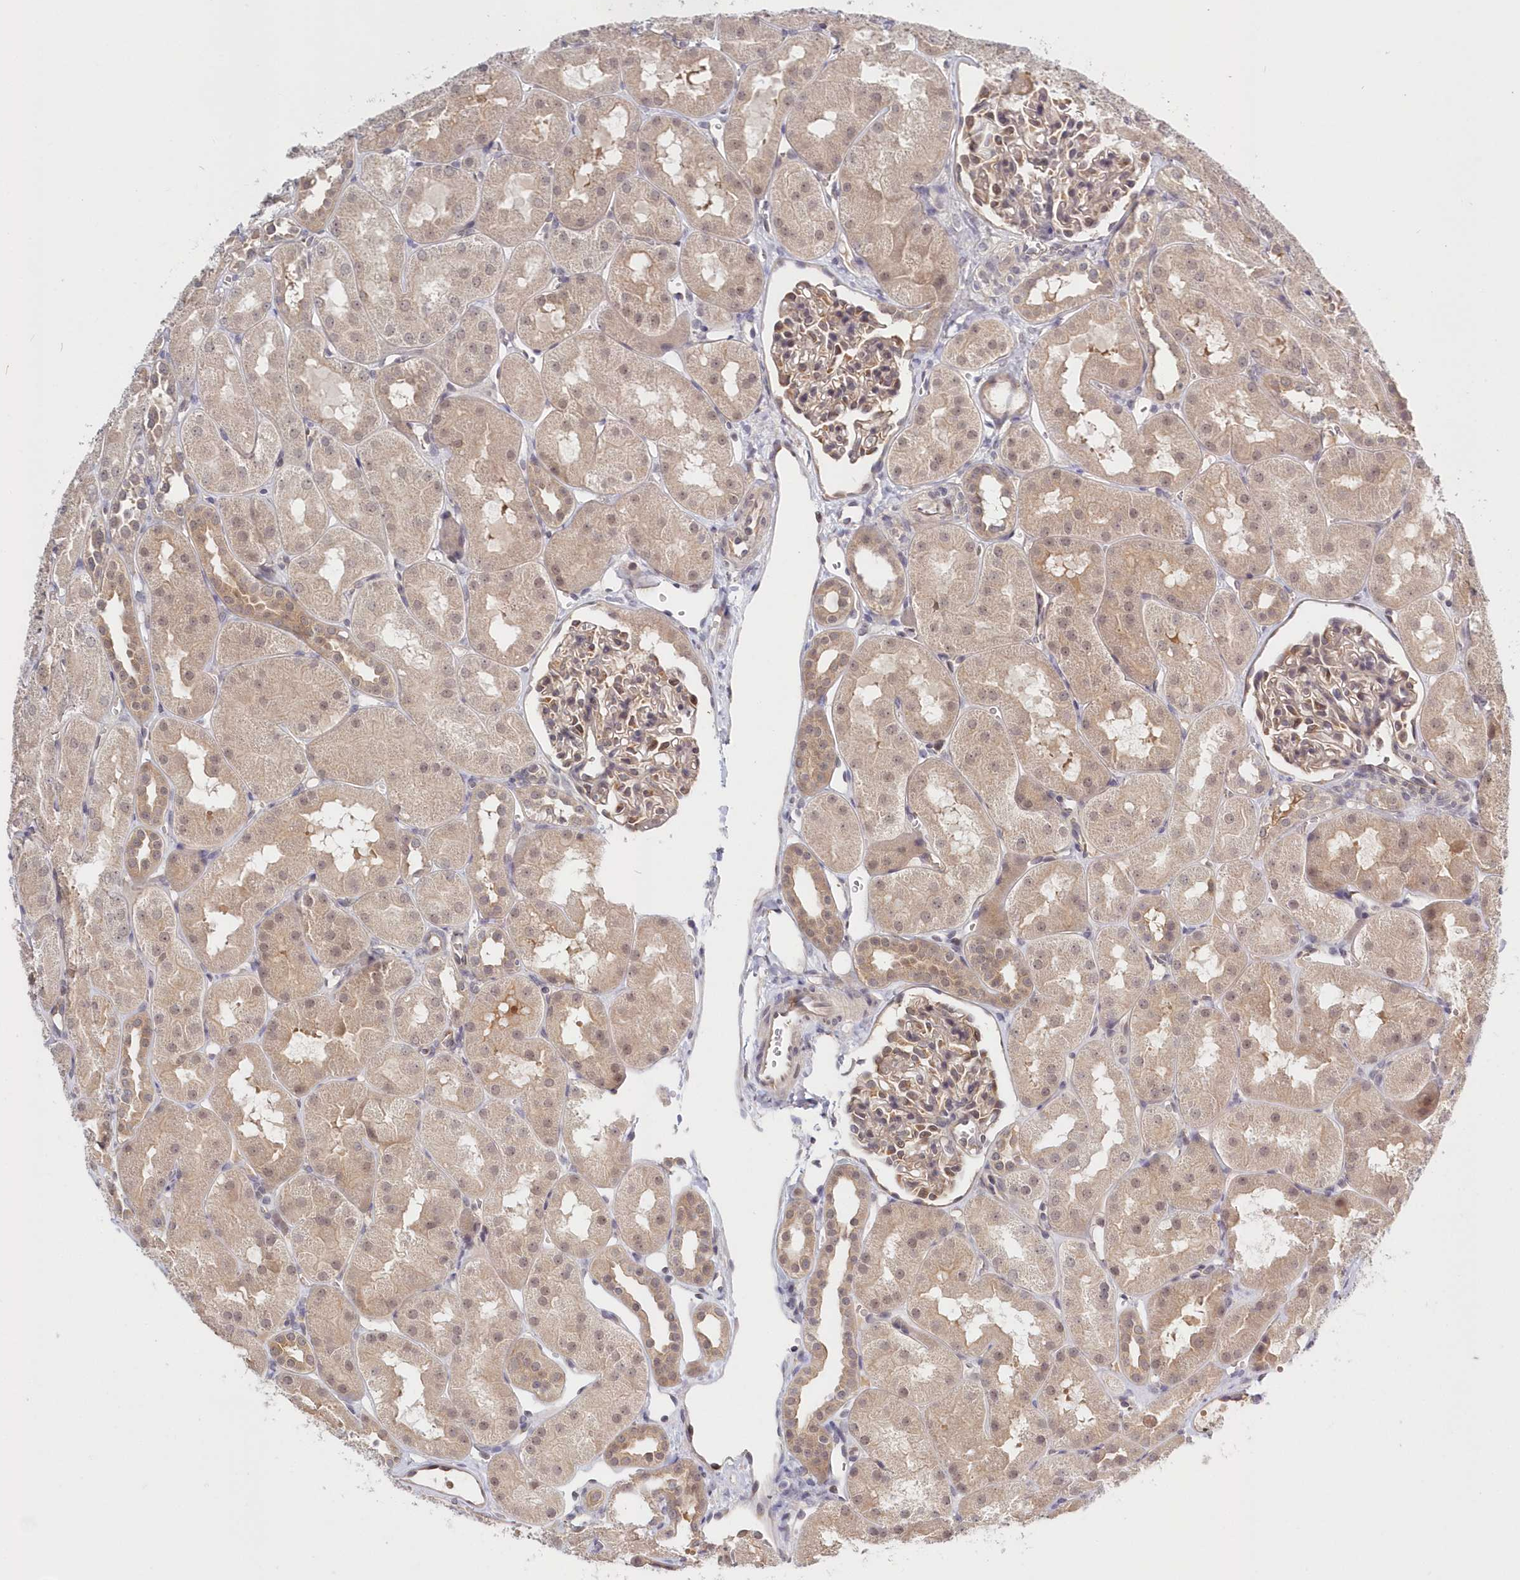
{"staining": {"intensity": "moderate", "quantity": "<25%", "location": "cytoplasmic/membranous"}, "tissue": "kidney", "cell_type": "Cells in glomeruli", "image_type": "normal", "snomed": [{"axis": "morphology", "description": "Normal tissue, NOS"}, {"axis": "topography", "description": "Kidney"}, {"axis": "topography", "description": "Urinary bladder"}], "caption": "Cells in glomeruli show low levels of moderate cytoplasmic/membranous expression in about <25% of cells in benign human kidney. (brown staining indicates protein expression, while blue staining denotes nuclei).", "gene": "KATNA1", "patient": {"sex": "male", "age": 16}}